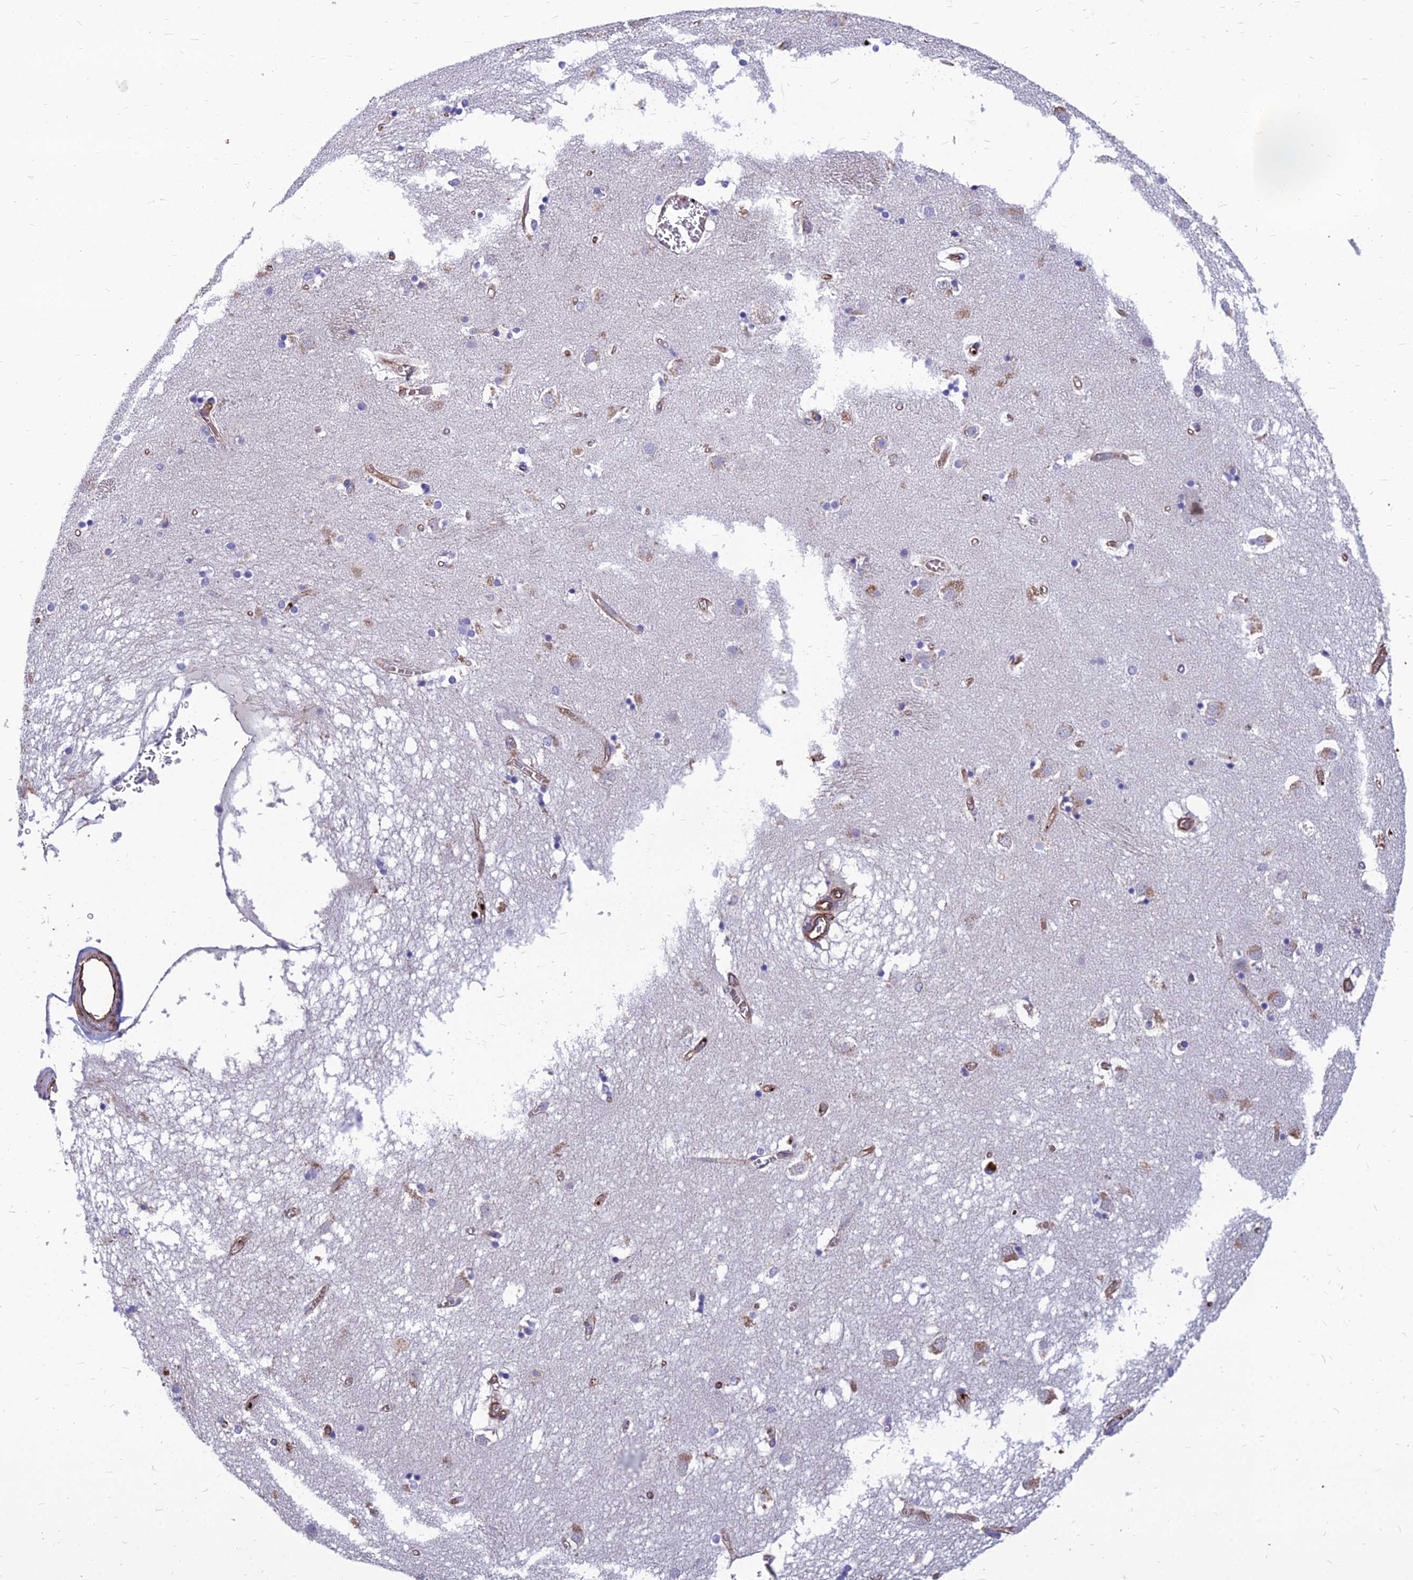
{"staining": {"intensity": "negative", "quantity": "none", "location": "none"}, "tissue": "caudate", "cell_type": "Glial cells", "image_type": "normal", "snomed": [{"axis": "morphology", "description": "Normal tissue, NOS"}, {"axis": "topography", "description": "Lateral ventricle wall"}], "caption": "This is a histopathology image of immunohistochemistry (IHC) staining of unremarkable caudate, which shows no staining in glial cells.", "gene": "PSMD11", "patient": {"sex": "male", "age": 70}}